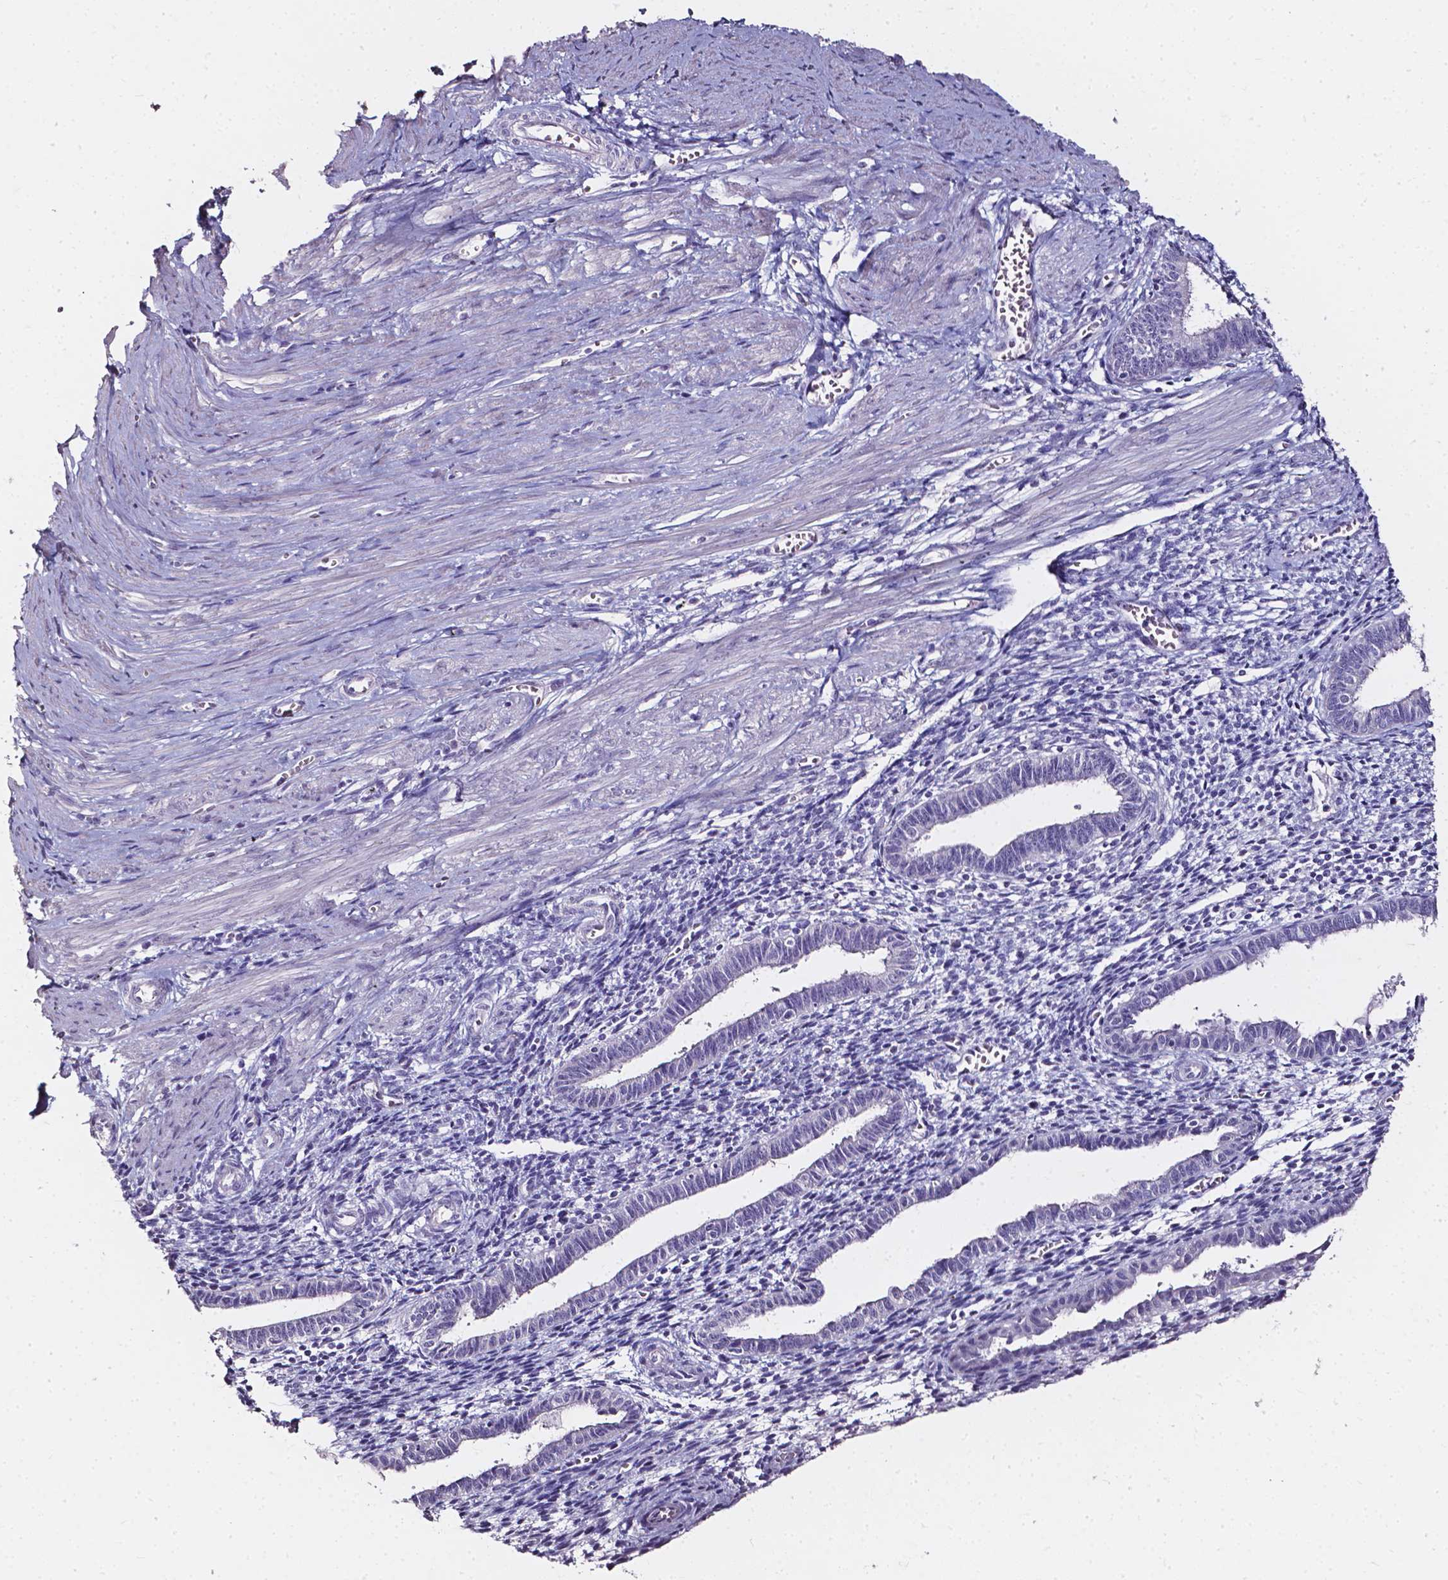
{"staining": {"intensity": "negative", "quantity": "none", "location": "none"}, "tissue": "endometrium", "cell_type": "Cells in endometrial stroma", "image_type": "normal", "snomed": [{"axis": "morphology", "description": "Normal tissue, NOS"}, {"axis": "topography", "description": "Endometrium"}], "caption": "High power microscopy micrograph of an immunohistochemistry (IHC) image of normal endometrium, revealing no significant positivity in cells in endometrial stroma. (DAB (3,3'-diaminobenzidine) immunohistochemistry (IHC) visualized using brightfield microscopy, high magnification).", "gene": "AKR1B10", "patient": {"sex": "female", "age": 37}}